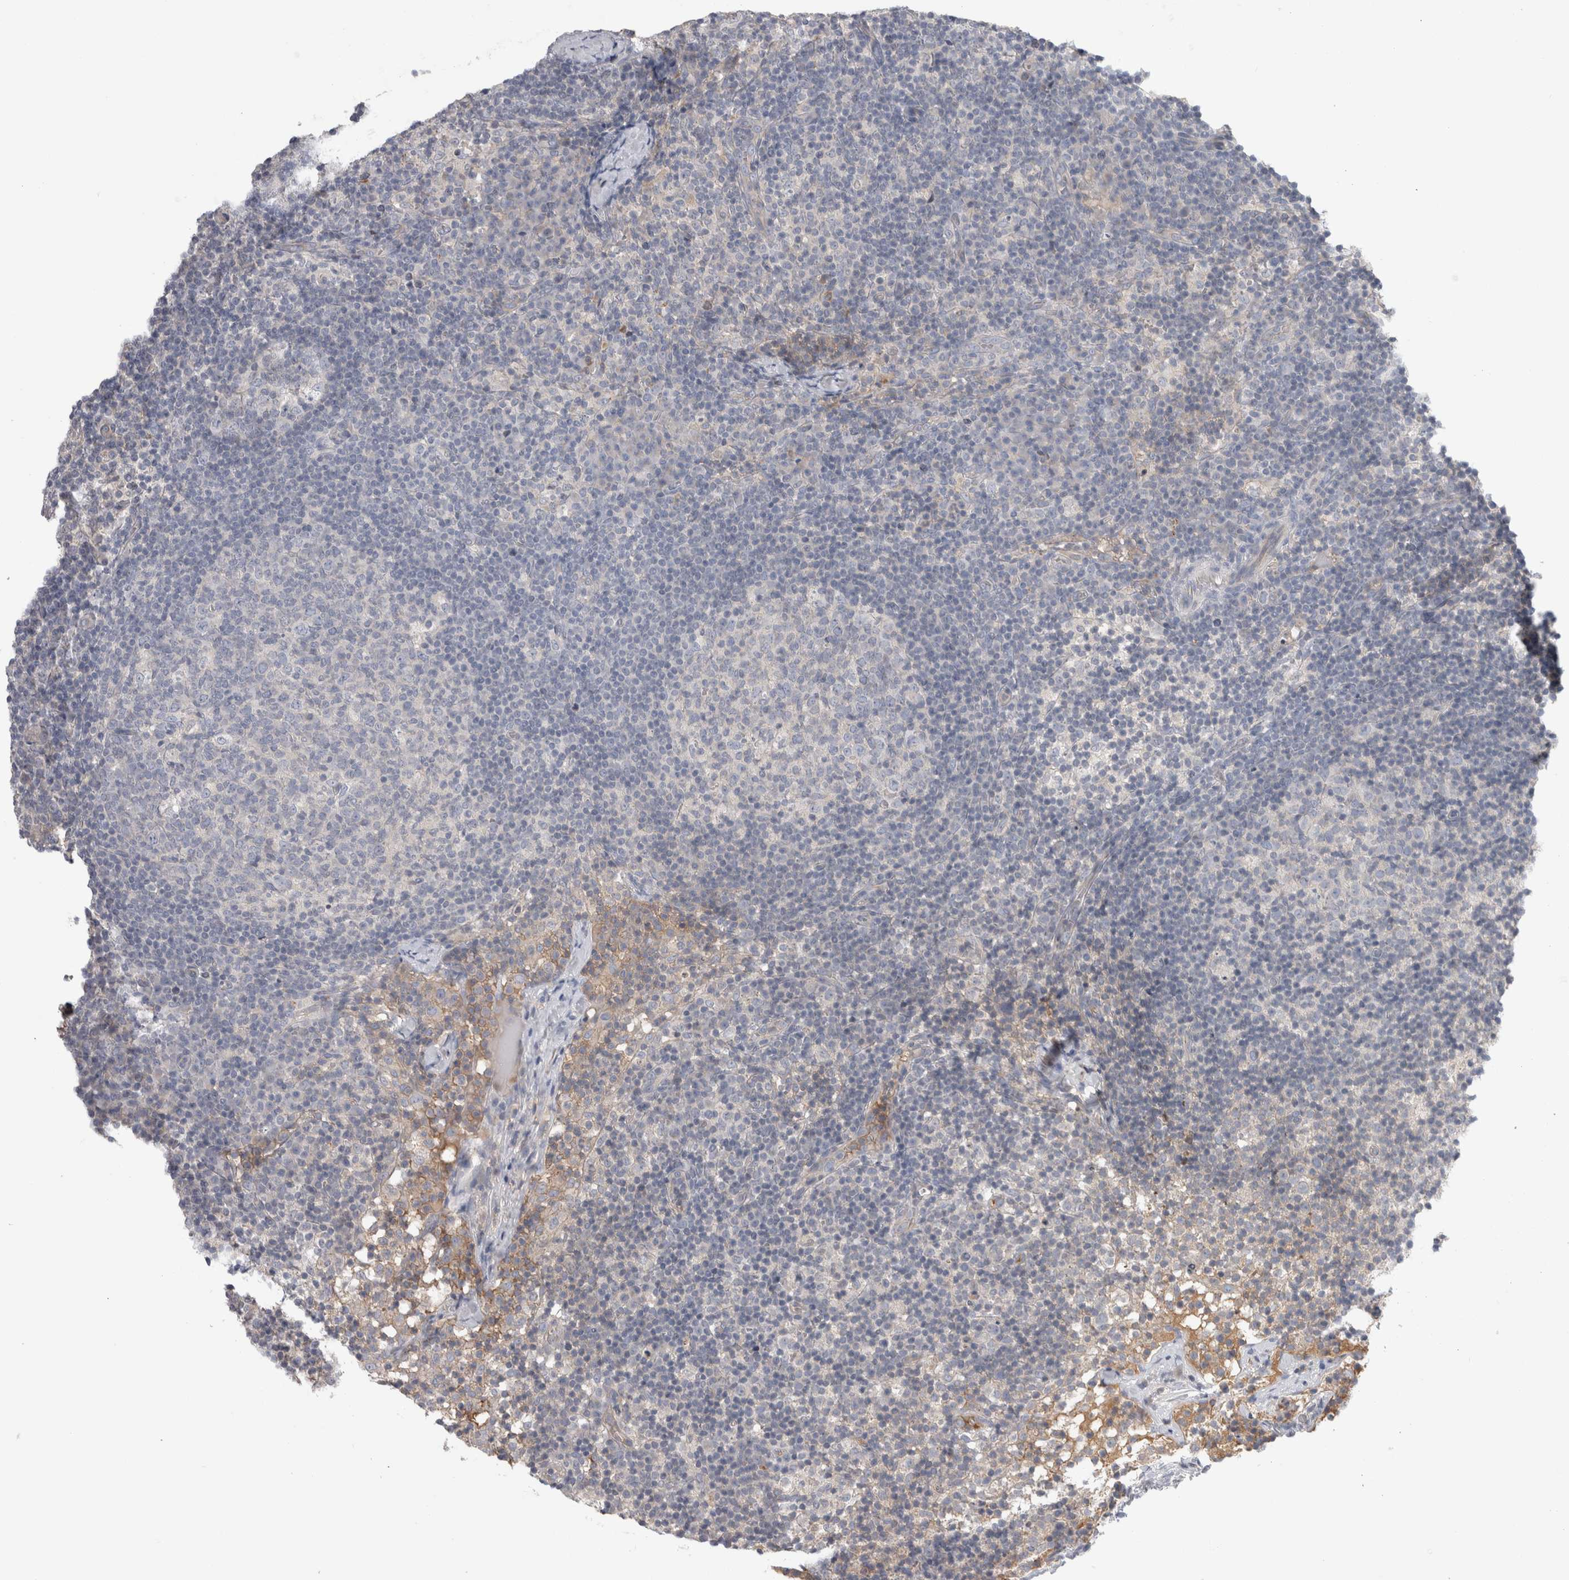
{"staining": {"intensity": "negative", "quantity": "none", "location": "none"}, "tissue": "lymph node", "cell_type": "Germinal center cells", "image_type": "normal", "snomed": [{"axis": "morphology", "description": "Normal tissue, NOS"}, {"axis": "morphology", "description": "Inflammation, NOS"}, {"axis": "topography", "description": "Lymph node"}], "caption": "Photomicrograph shows no significant protein expression in germinal center cells of normal lymph node. (DAB (3,3'-diaminobenzidine) IHC visualized using brightfield microscopy, high magnification).", "gene": "TBCE", "patient": {"sex": "male", "age": 55}}